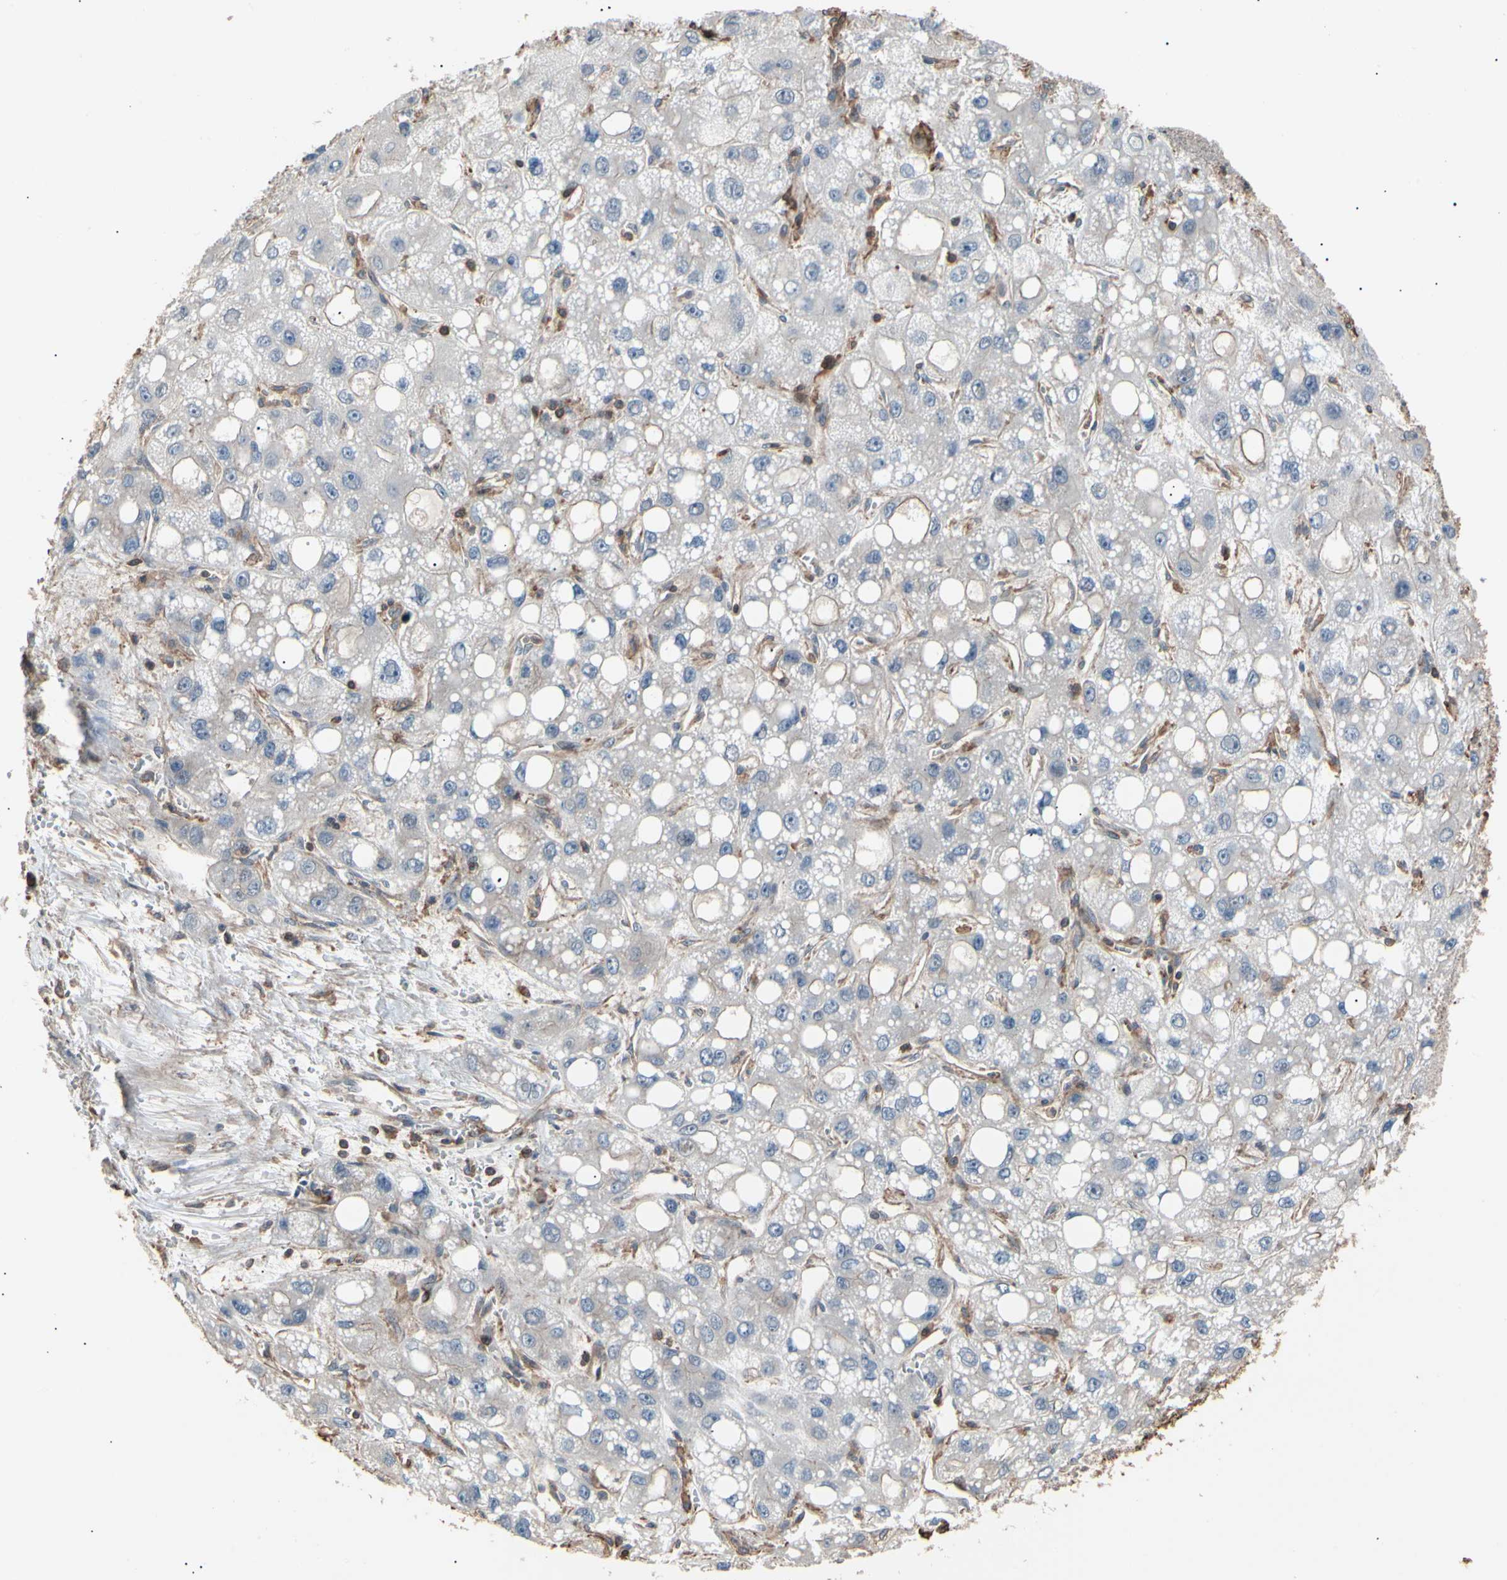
{"staining": {"intensity": "negative", "quantity": "none", "location": "none"}, "tissue": "liver cancer", "cell_type": "Tumor cells", "image_type": "cancer", "snomed": [{"axis": "morphology", "description": "Carcinoma, Hepatocellular, NOS"}, {"axis": "topography", "description": "Liver"}], "caption": "Tumor cells are negative for brown protein staining in liver cancer (hepatocellular carcinoma).", "gene": "MAPK13", "patient": {"sex": "male", "age": 55}}